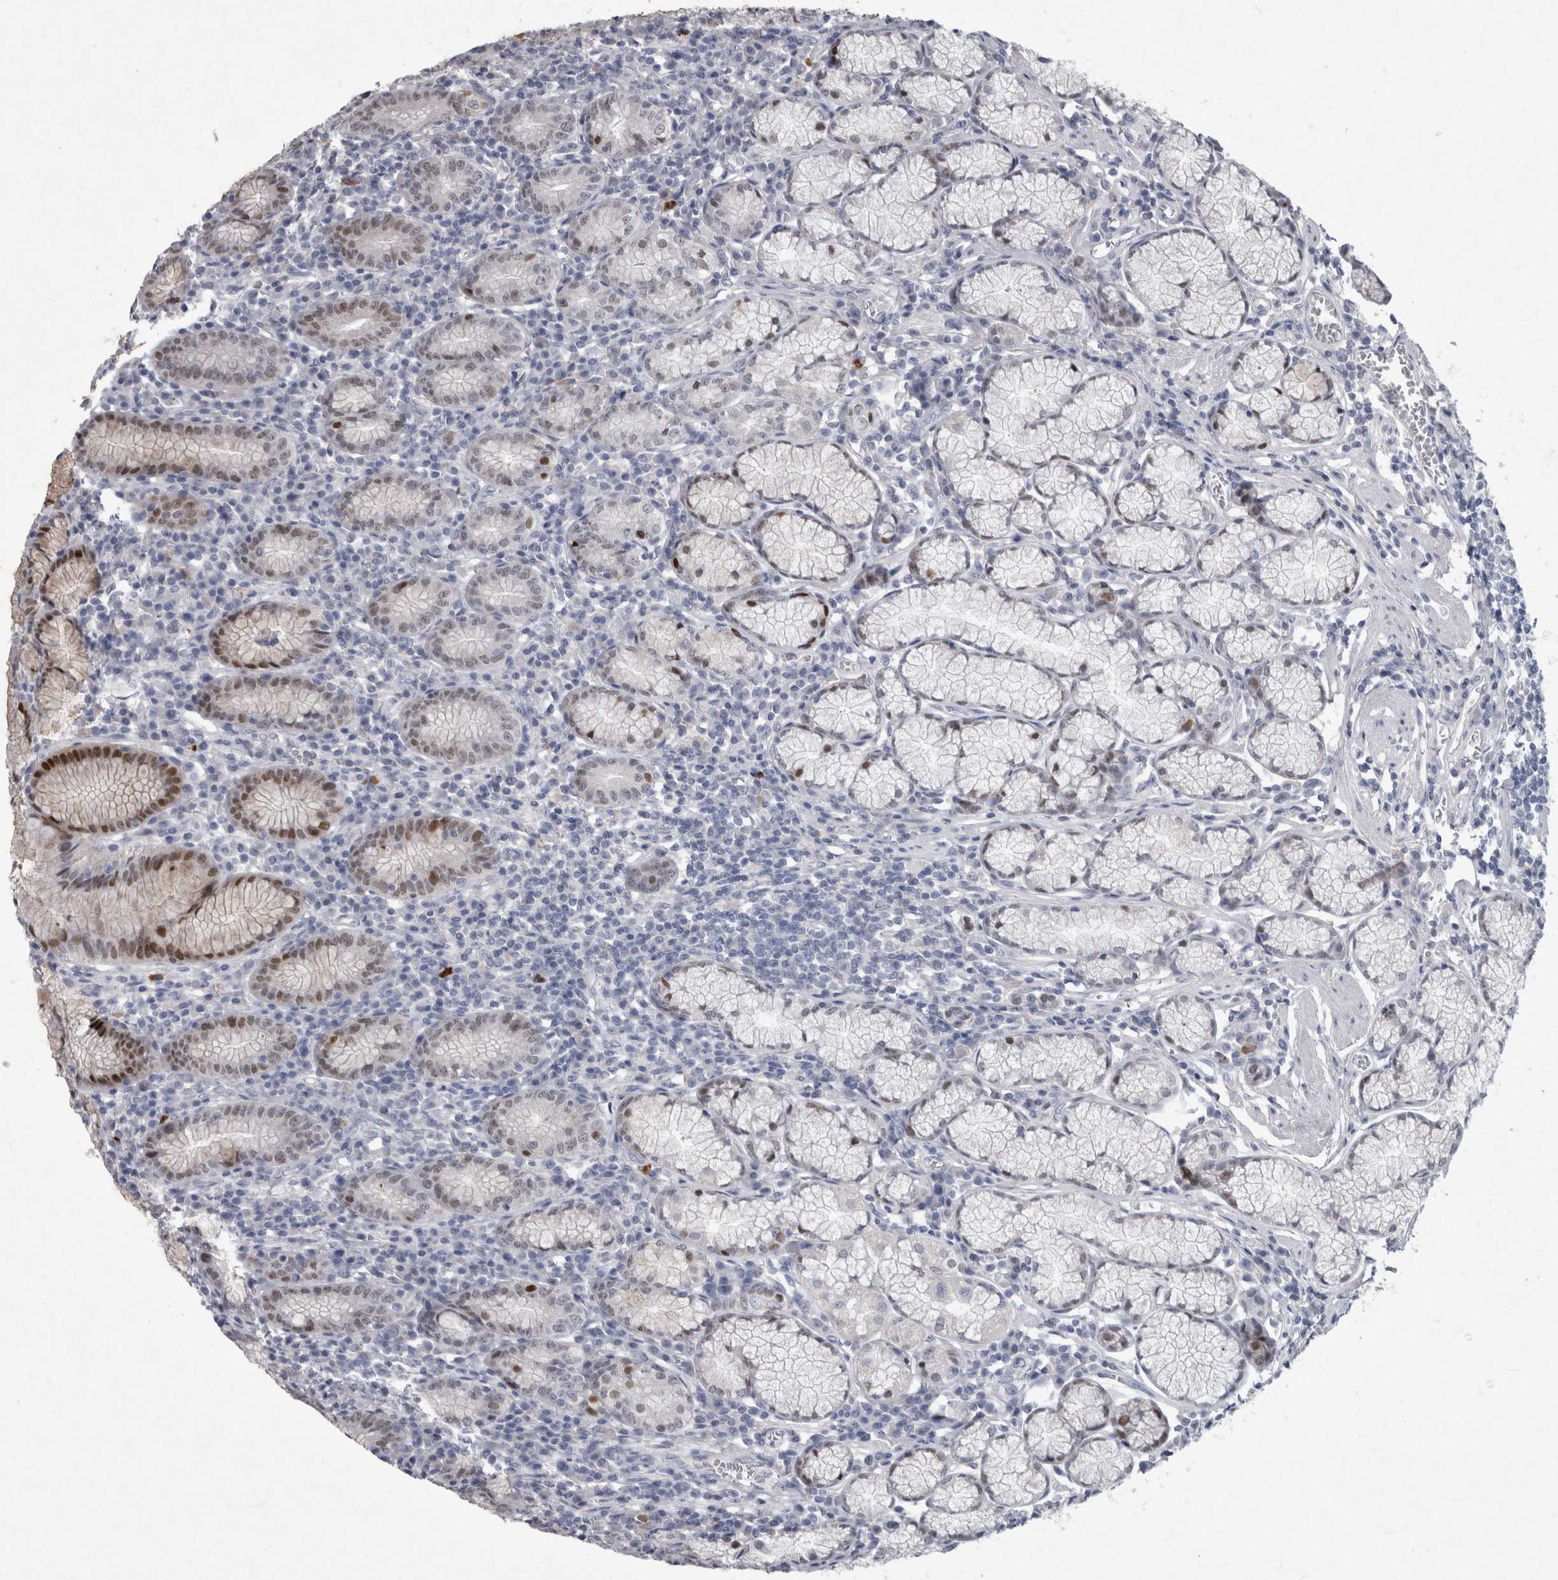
{"staining": {"intensity": "moderate", "quantity": "<25%", "location": "nuclear"}, "tissue": "stomach", "cell_type": "Glandular cells", "image_type": "normal", "snomed": [{"axis": "morphology", "description": "Normal tissue, NOS"}, {"axis": "topography", "description": "Stomach"}], "caption": "Immunohistochemistry staining of normal stomach, which reveals low levels of moderate nuclear positivity in approximately <25% of glandular cells indicating moderate nuclear protein expression. The staining was performed using DAB (brown) for protein detection and nuclei were counterstained in hematoxylin (blue).", "gene": "PDX1", "patient": {"sex": "male", "age": 55}}